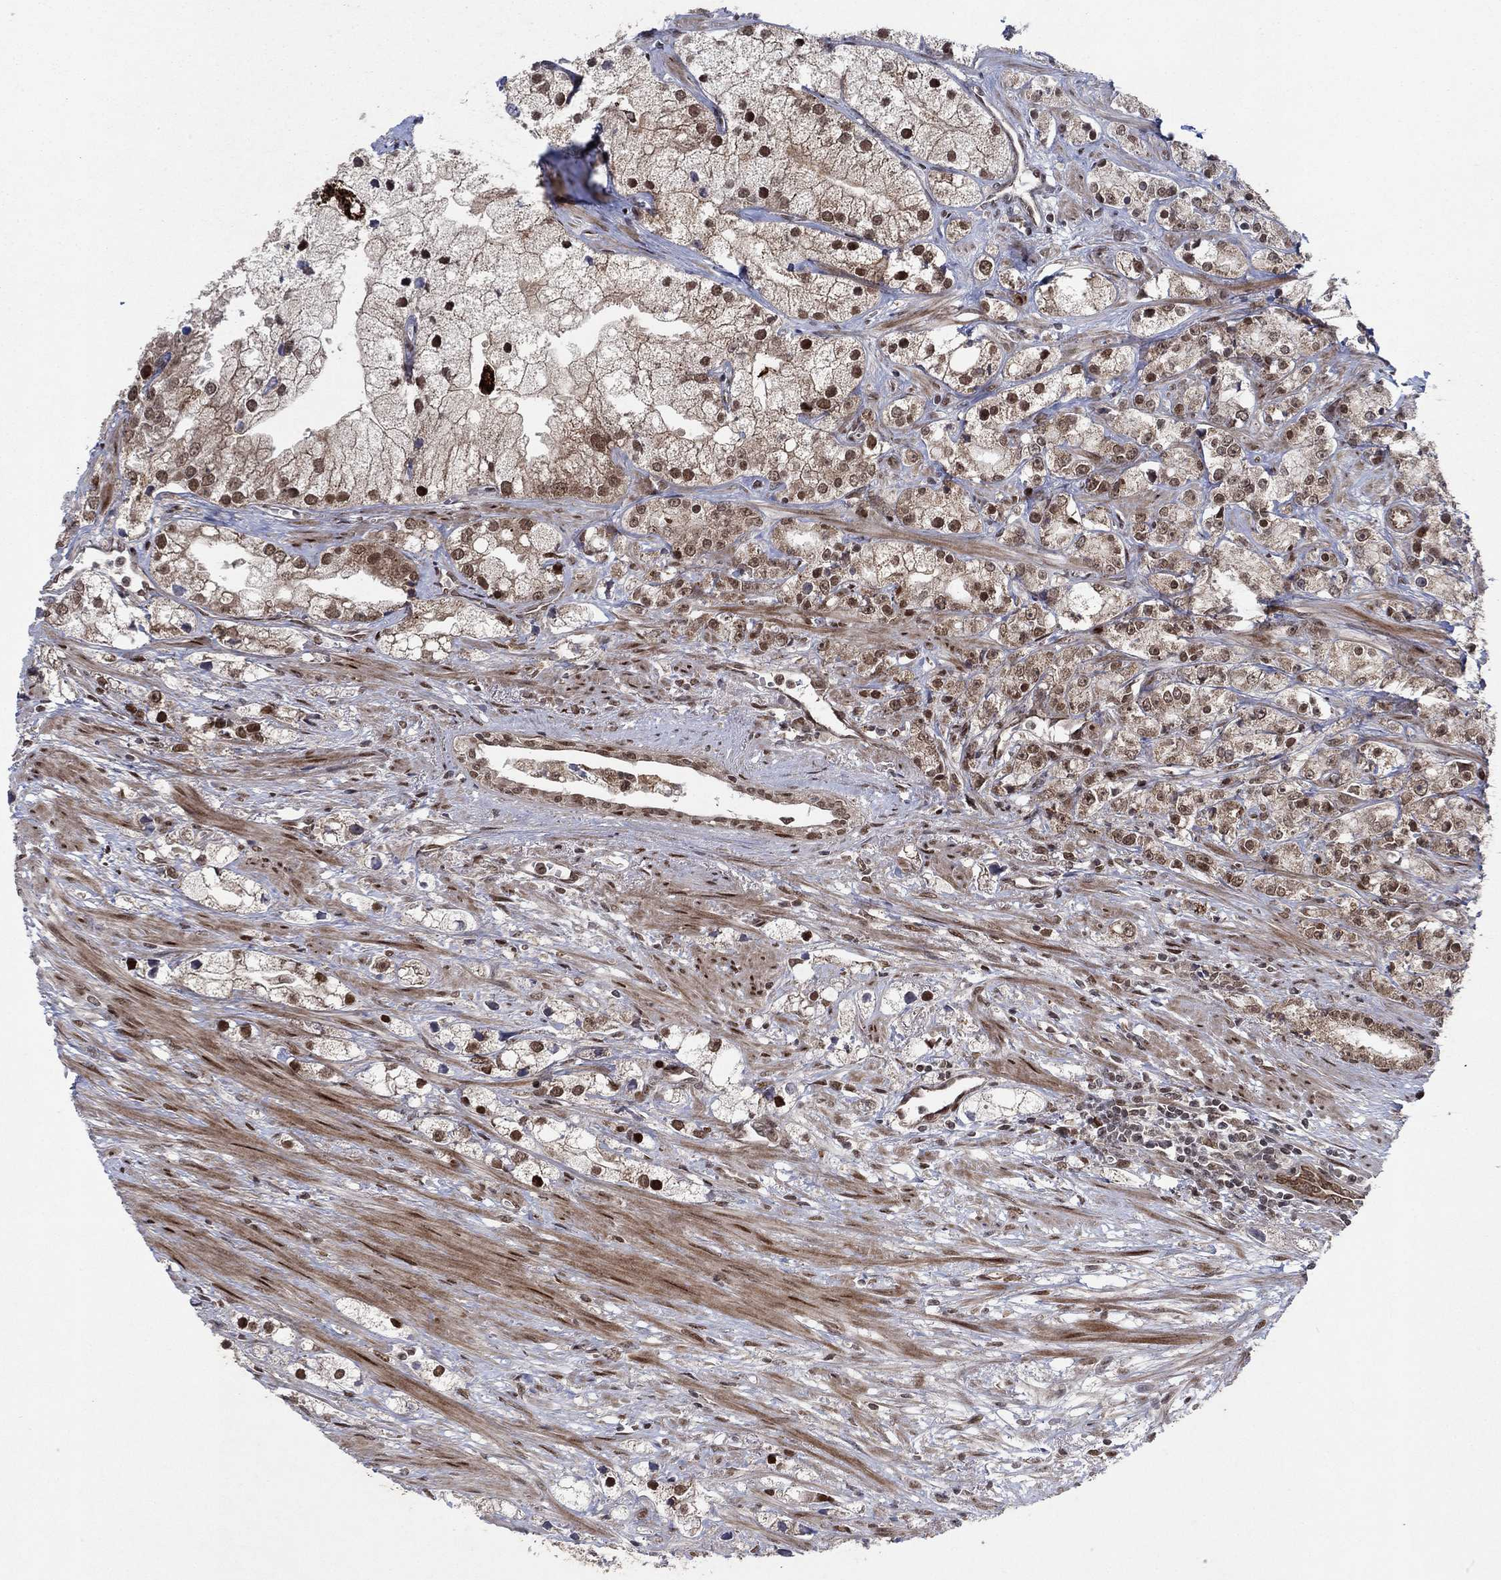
{"staining": {"intensity": "strong", "quantity": "<25%", "location": "nuclear"}, "tissue": "prostate cancer", "cell_type": "Tumor cells", "image_type": "cancer", "snomed": [{"axis": "morphology", "description": "Adenocarcinoma, NOS"}, {"axis": "topography", "description": "Prostate and seminal vesicle, NOS"}, {"axis": "topography", "description": "Prostate"}], "caption": "A high-resolution image shows IHC staining of prostate cancer (adenocarcinoma), which reveals strong nuclear staining in approximately <25% of tumor cells. The staining is performed using DAB (3,3'-diaminobenzidine) brown chromogen to label protein expression. The nuclei are counter-stained blue using hematoxylin.", "gene": "PRICKLE4", "patient": {"sex": "male", "age": 79}}